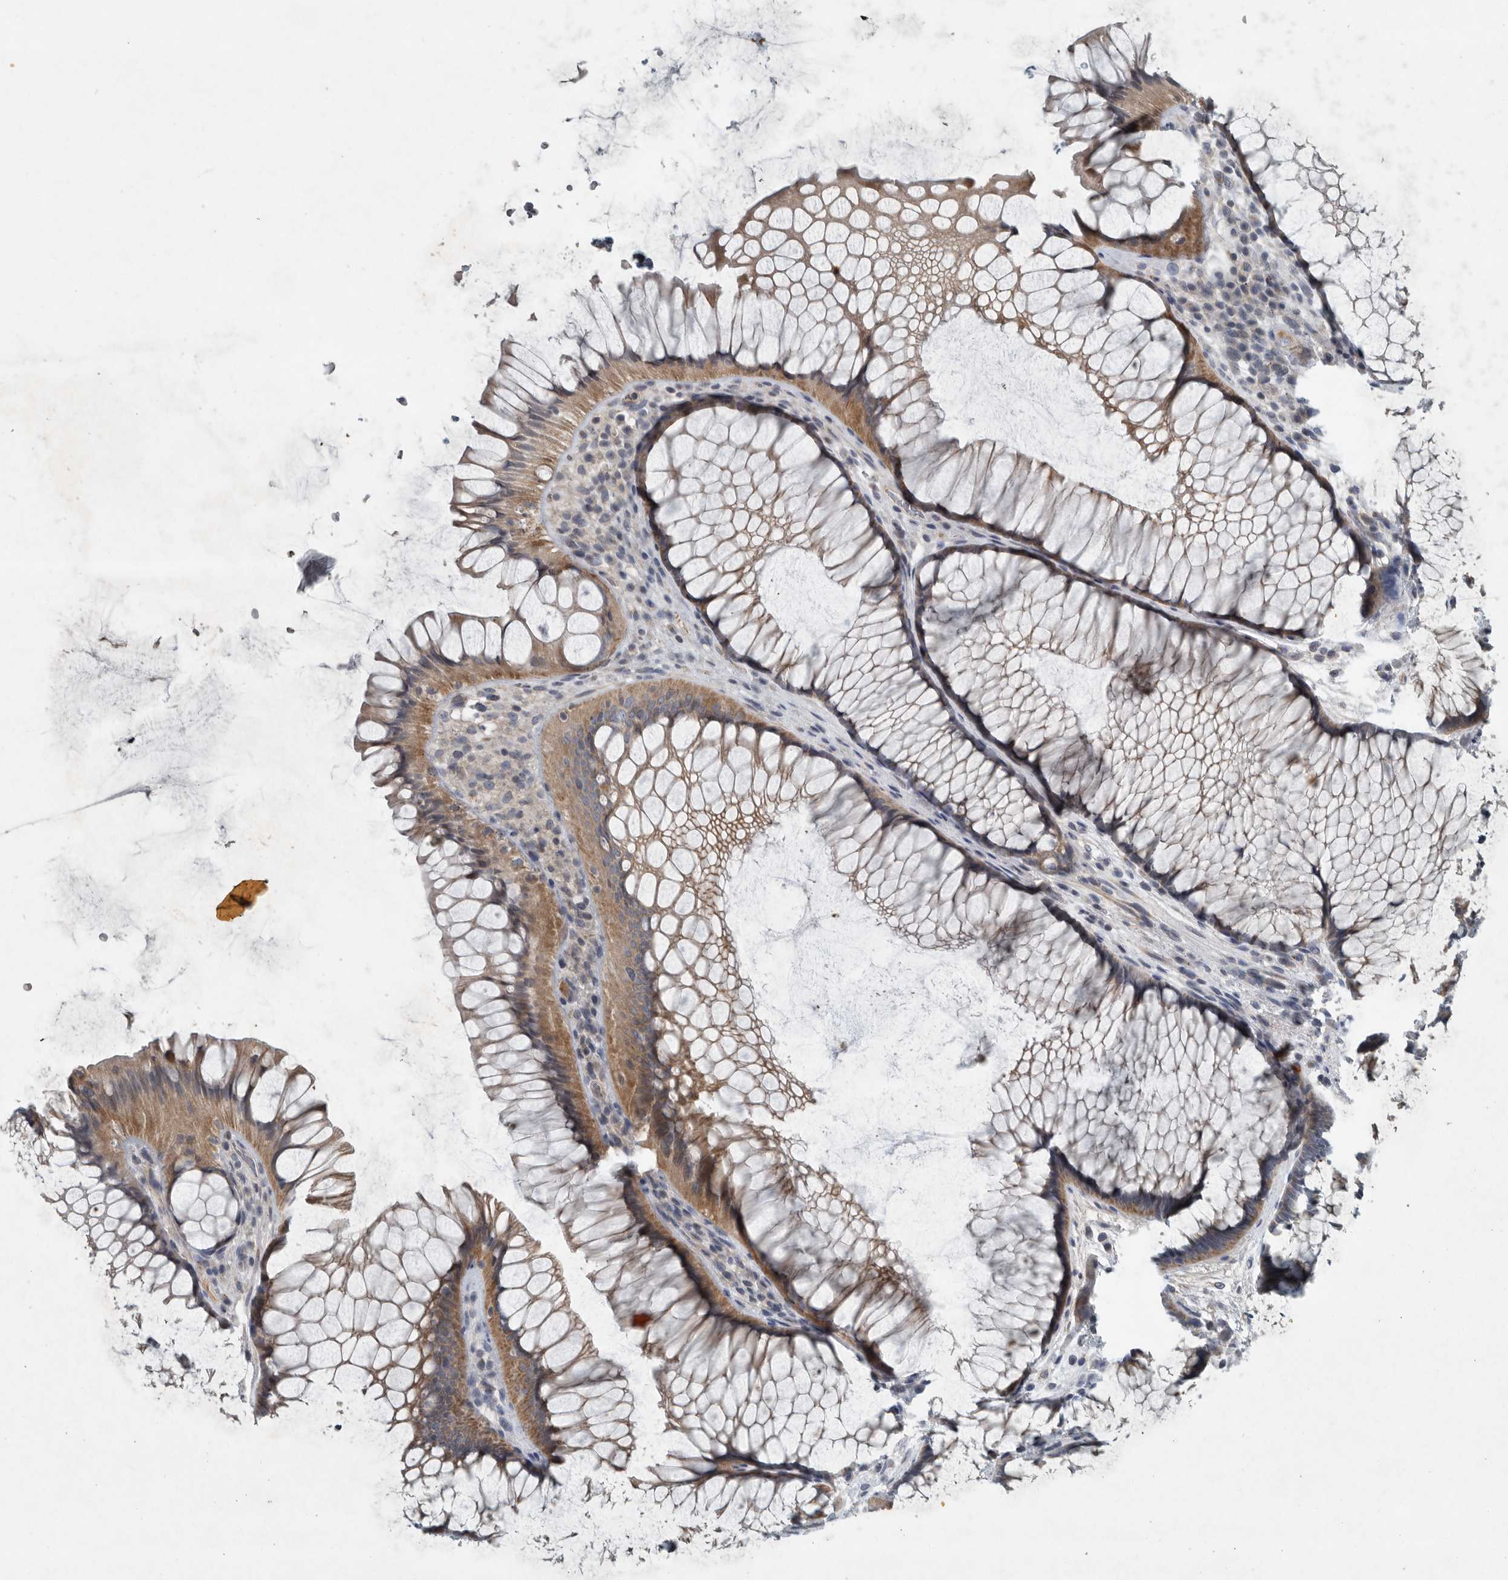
{"staining": {"intensity": "moderate", "quantity": "25%-75%", "location": "cytoplasmic/membranous"}, "tissue": "rectum", "cell_type": "Glandular cells", "image_type": "normal", "snomed": [{"axis": "morphology", "description": "Normal tissue, NOS"}, {"axis": "topography", "description": "Rectum"}], "caption": "This image demonstrates unremarkable rectum stained with IHC to label a protein in brown. The cytoplasmic/membranous of glandular cells show moderate positivity for the protein. Nuclei are counter-stained blue.", "gene": "MPP3", "patient": {"sex": "male", "age": 51}}